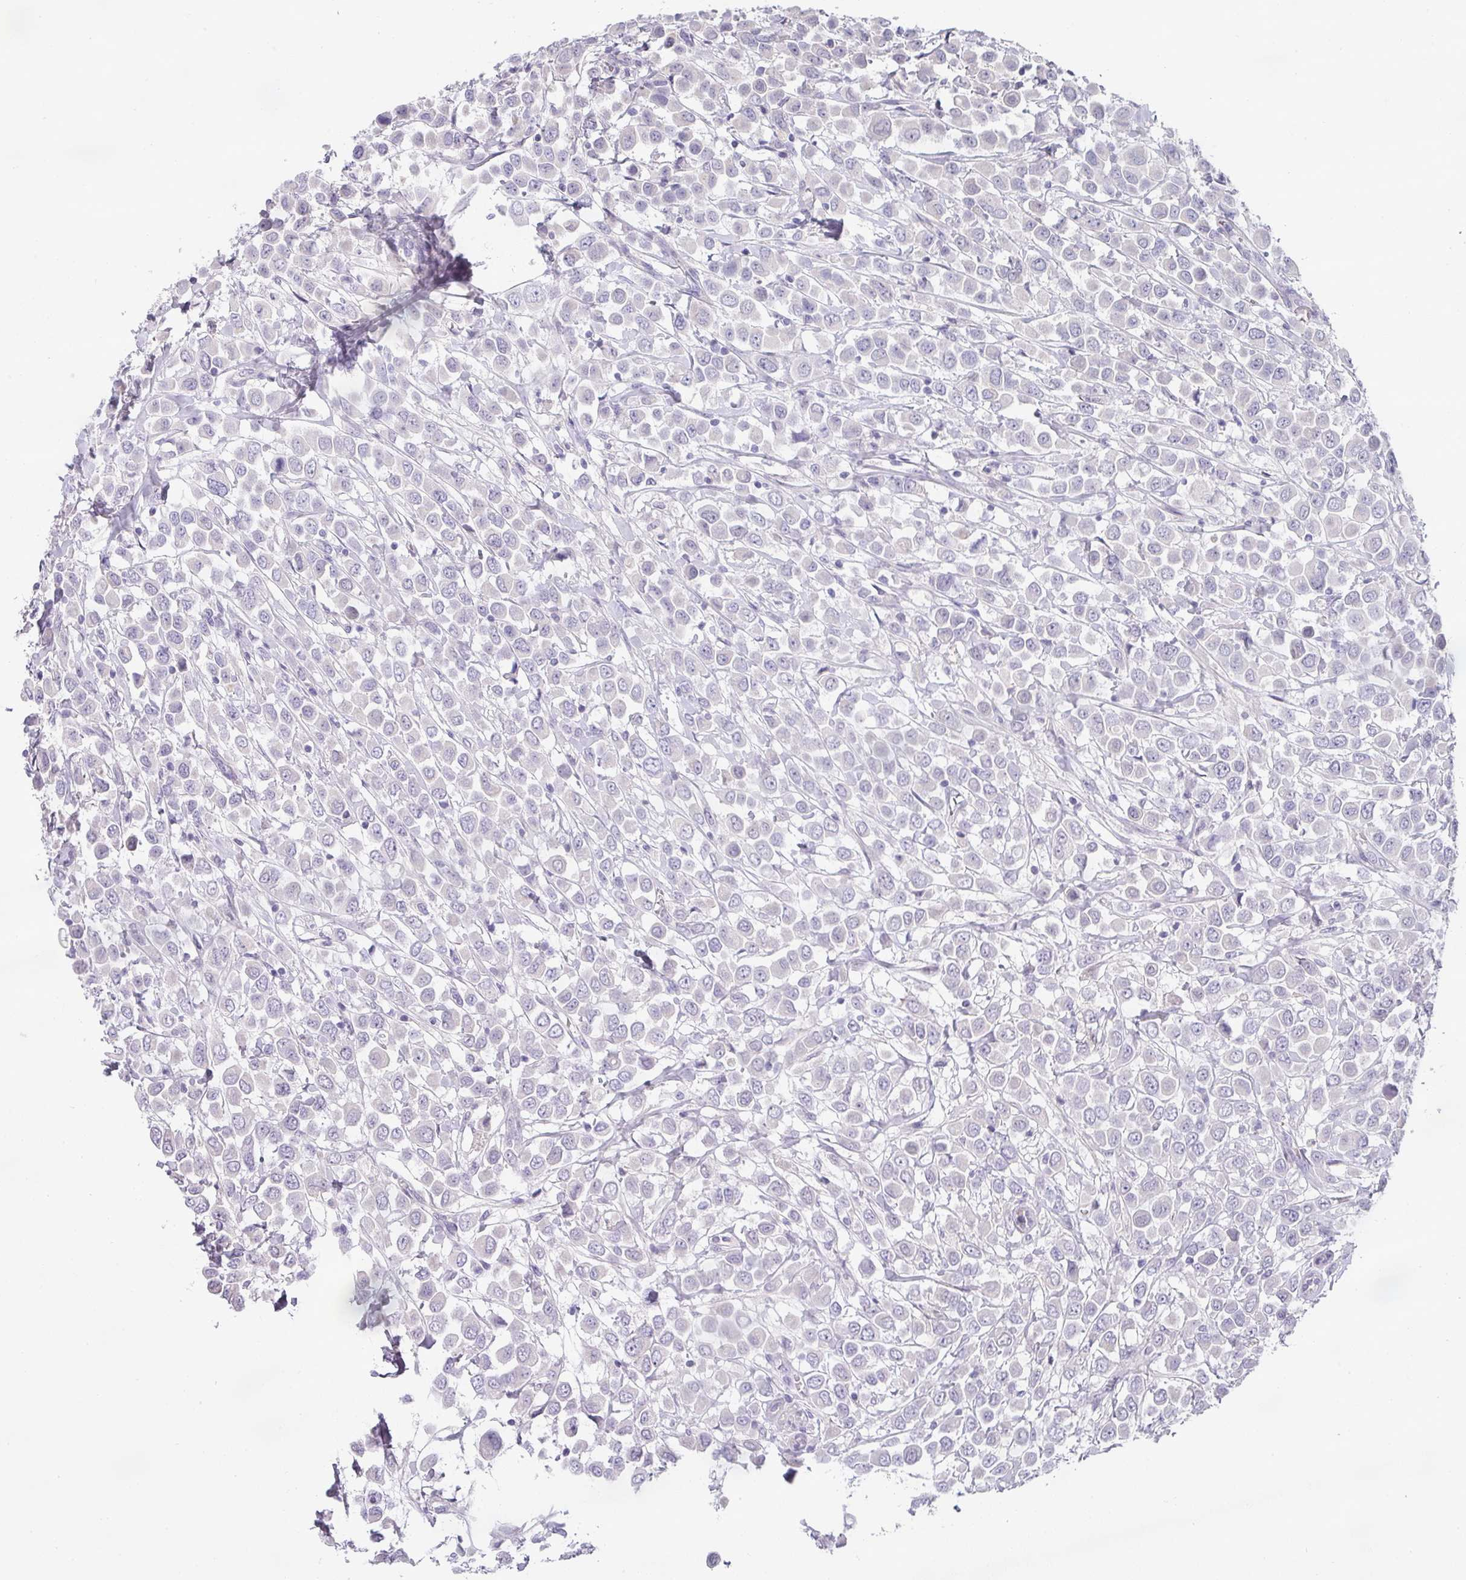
{"staining": {"intensity": "negative", "quantity": "none", "location": "none"}, "tissue": "breast cancer", "cell_type": "Tumor cells", "image_type": "cancer", "snomed": [{"axis": "morphology", "description": "Duct carcinoma"}, {"axis": "topography", "description": "Breast"}], "caption": "This micrograph is of breast infiltrating ductal carcinoma stained with immunohistochemistry to label a protein in brown with the nuclei are counter-stained blue. There is no staining in tumor cells.", "gene": "BTLA", "patient": {"sex": "female", "age": 61}}